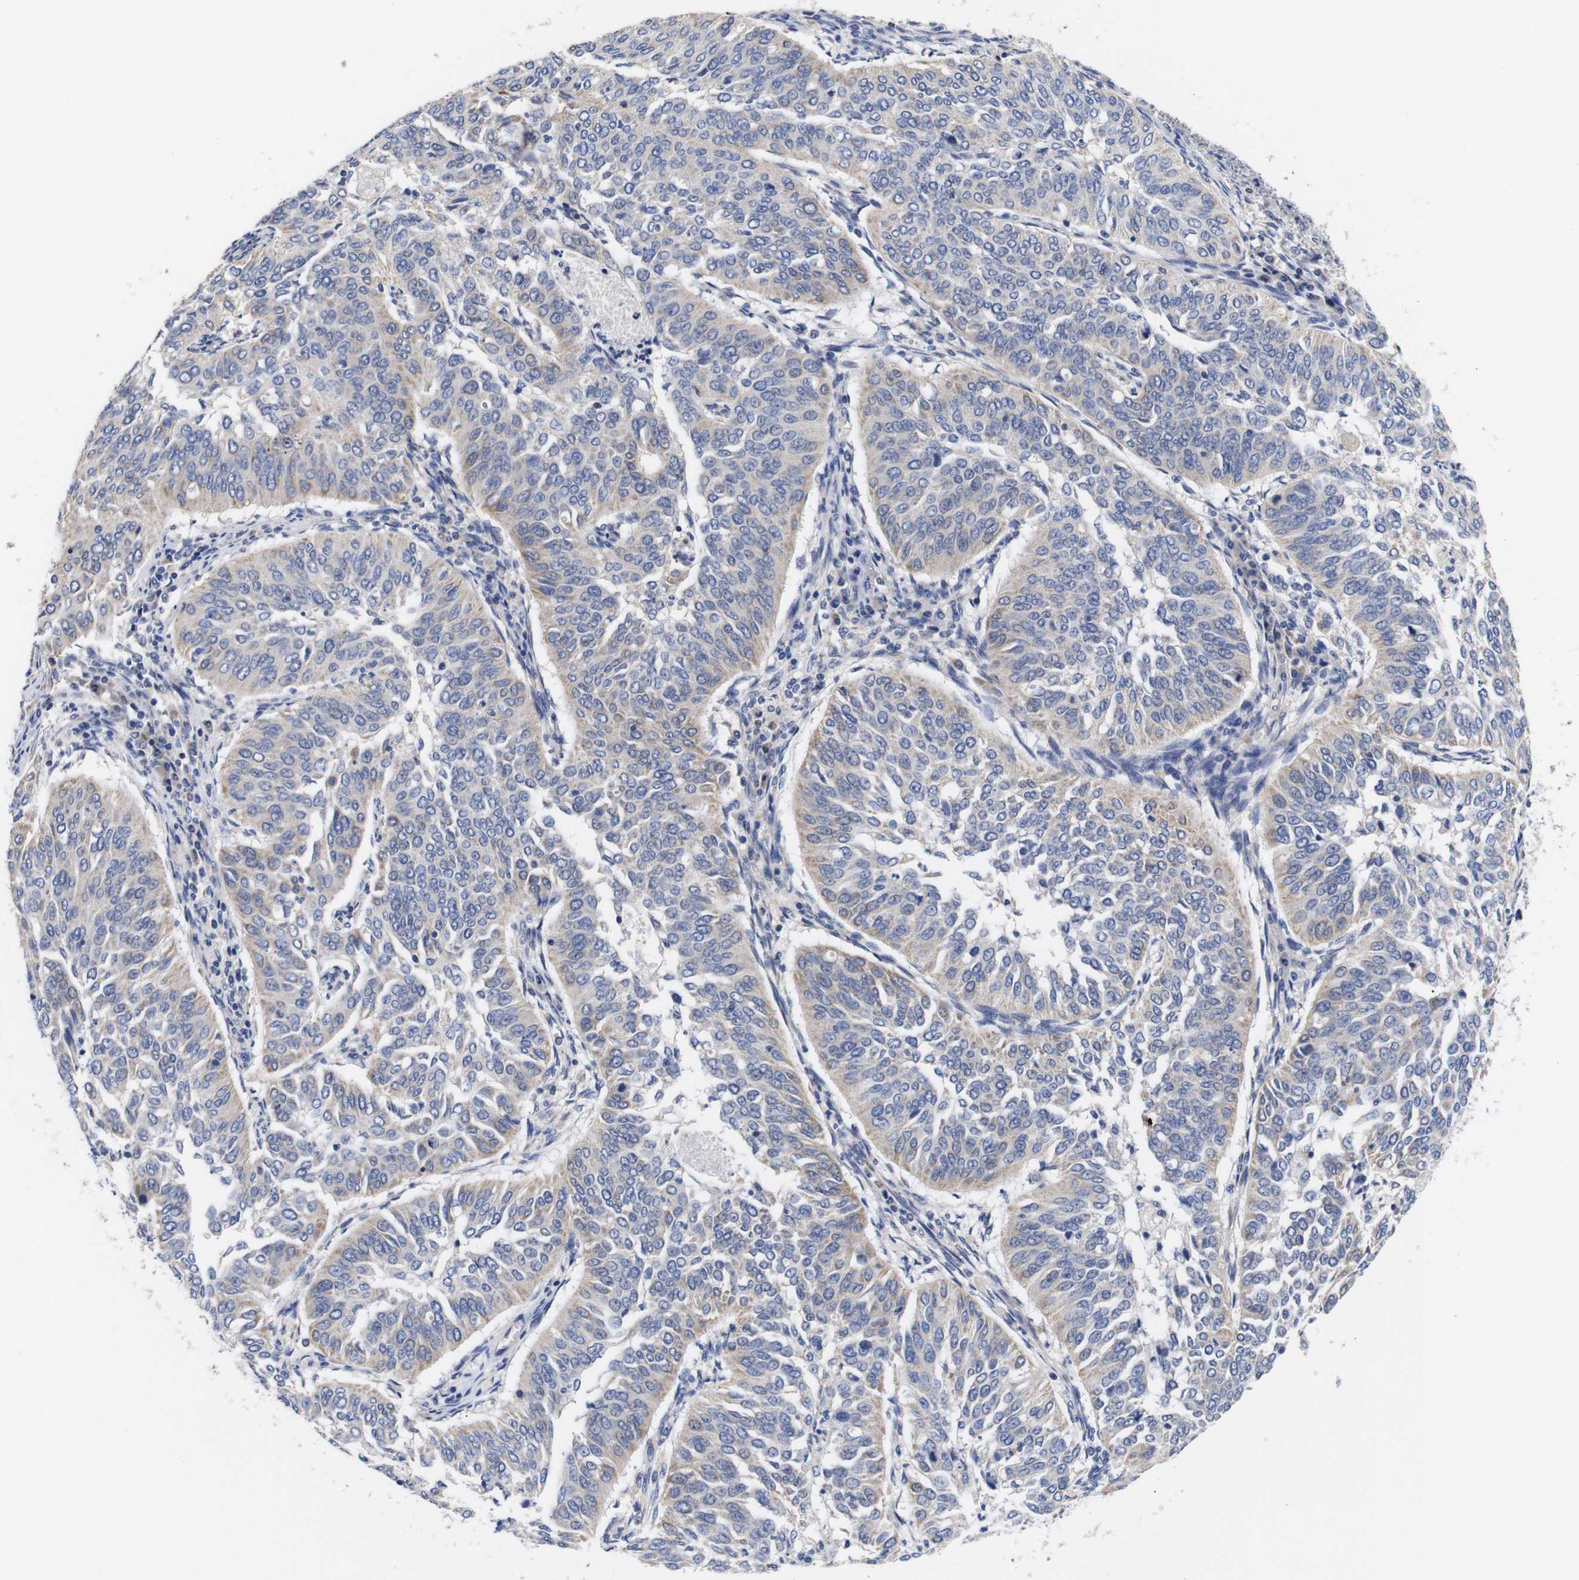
{"staining": {"intensity": "weak", "quantity": "25%-75%", "location": "cytoplasmic/membranous"}, "tissue": "cervical cancer", "cell_type": "Tumor cells", "image_type": "cancer", "snomed": [{"axis": "morphology", "description": "Normal tissue, NOS"}, {"axis": "morphology", "description": "Squamous cell carcinoma, NOS"}, {"axis": "topography", "description": "Cervix"}], "caption": "Cervical cancer (squamous cell carcinoma) stained for a protein reveals weak cytoplasmic/membranous positivity in tumor cells.", "gene": "OPN3", "patient": {"sex": "female", "age": 39}}